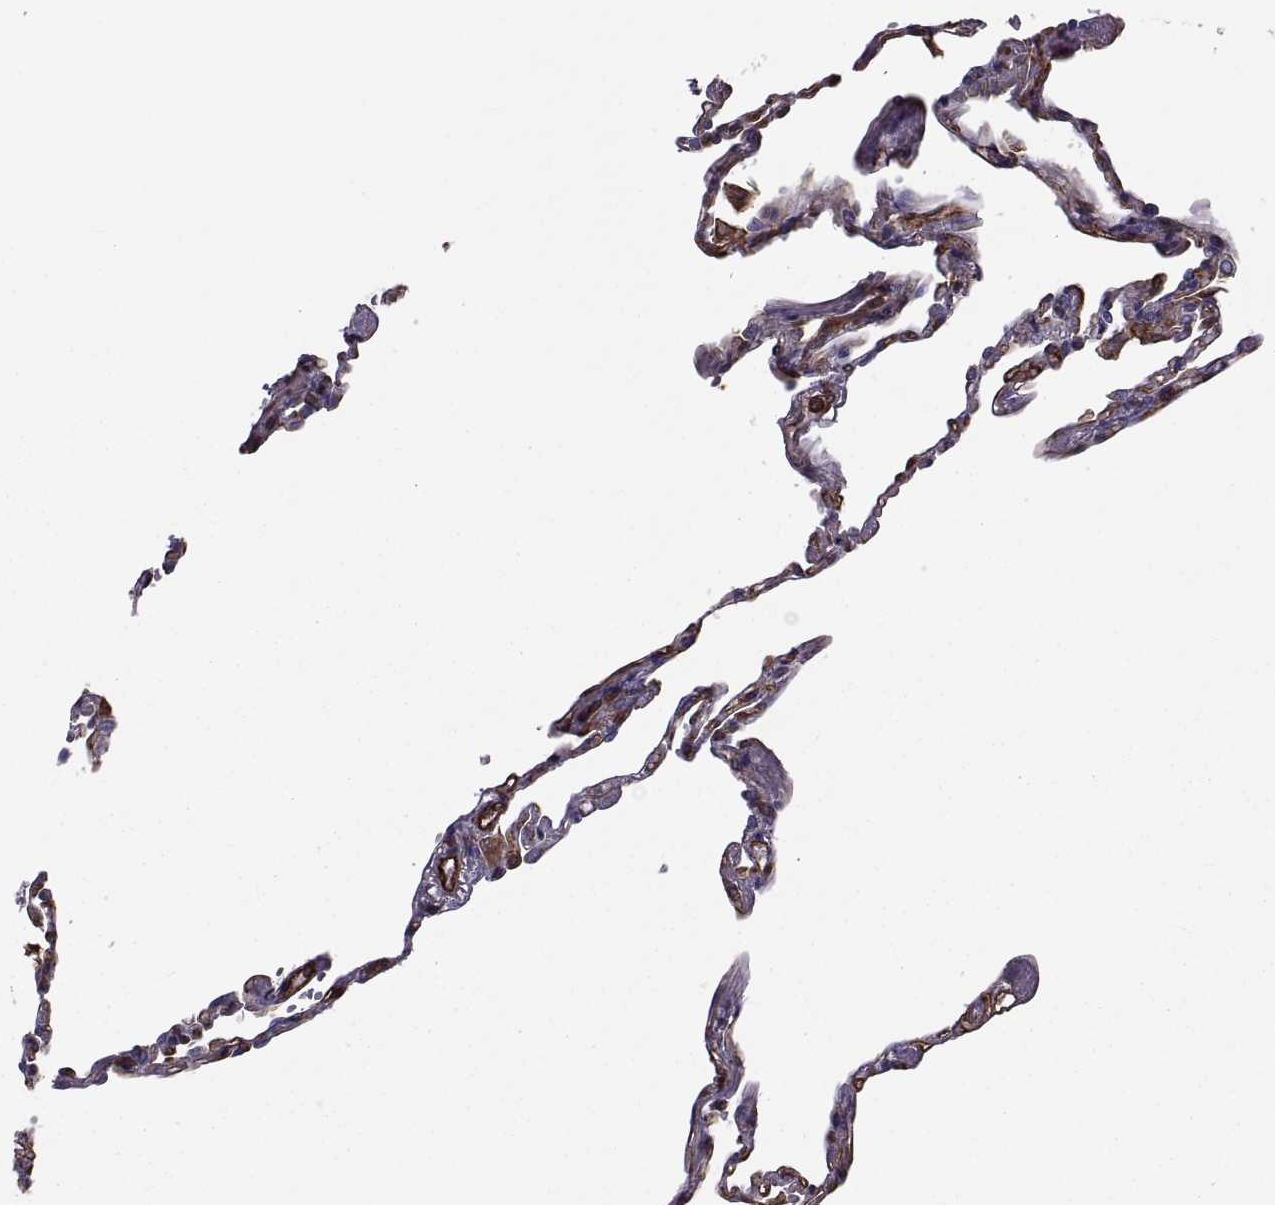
{"staining": {"intensity": "strong", "quantity": ">75%", "location": "cytoplasmic/membranous"}, "tissue": "lung", "cell_type": "Alveolar cells", "image_type": "normal", "snomed": [{"axis": "morphology", "description": "Normal tissue, NOS"}, {"axis": "topography", "description": "Lung"}], "caption": "A high-resolution histopathology image shows IHC staining of unremarkable lung, which reveals strong cytoplasmic/membranous positivity in approximately >75% of alveolar cells.", "gene": "MYH9", "patient": {"sex": "male", "age": 78}}